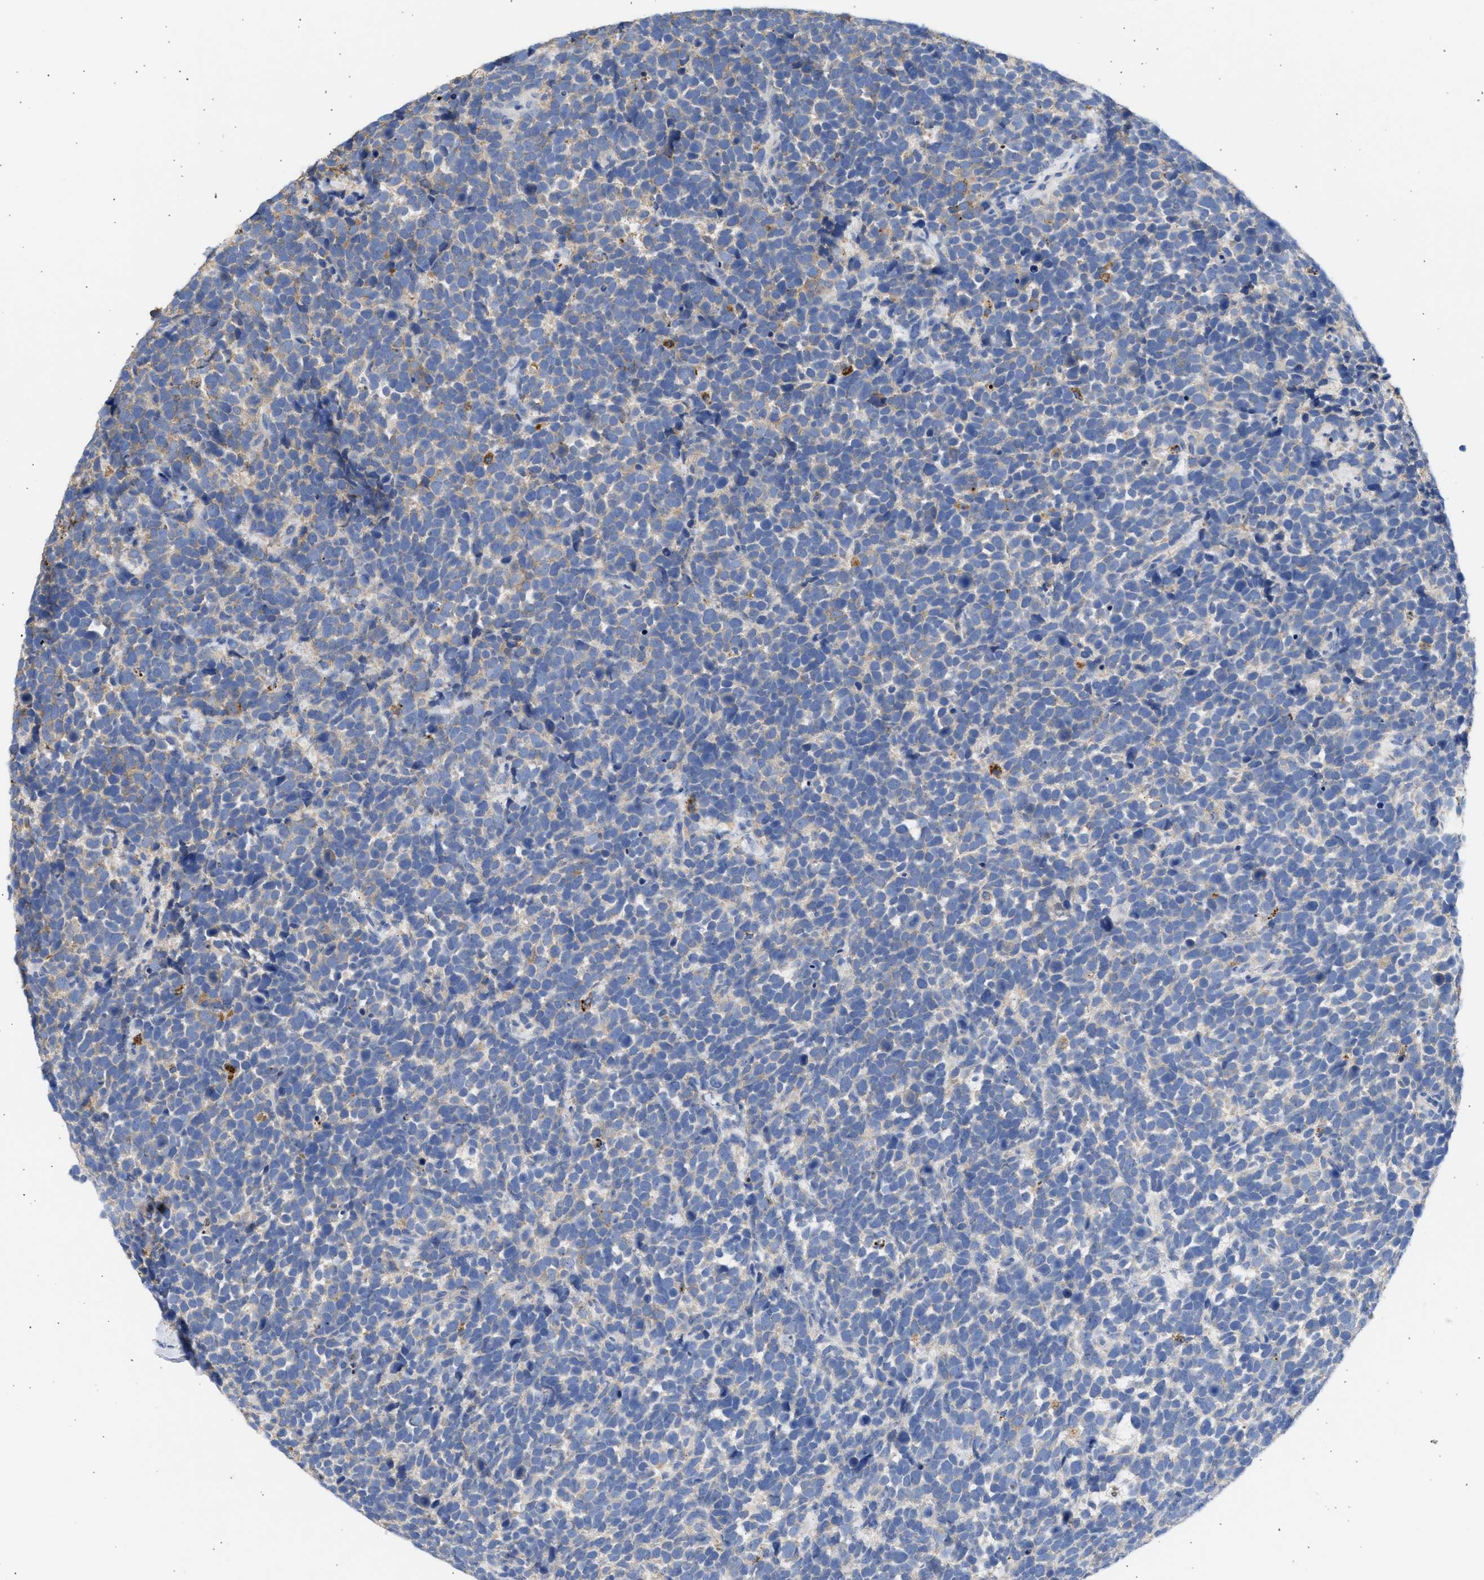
{"staining": {"intensity": "weak", "quantity": "<25%", "location": "cytoplasmic/membranous"}, "tissue": "urothelial cancer", "cell_type": "Tumor cells", "image_type": "cancer", "snomed": [{"axis": "morphology", "description": "Urothelial carcinoma, High grade"}, {"axis": "topography", "description": "Urinary bladder"}], "caption": "Tumor cells show no significant staining in urothelial cancer.", "gene": "RSPH1", "patient": {"sex": "female", "age": 82}}